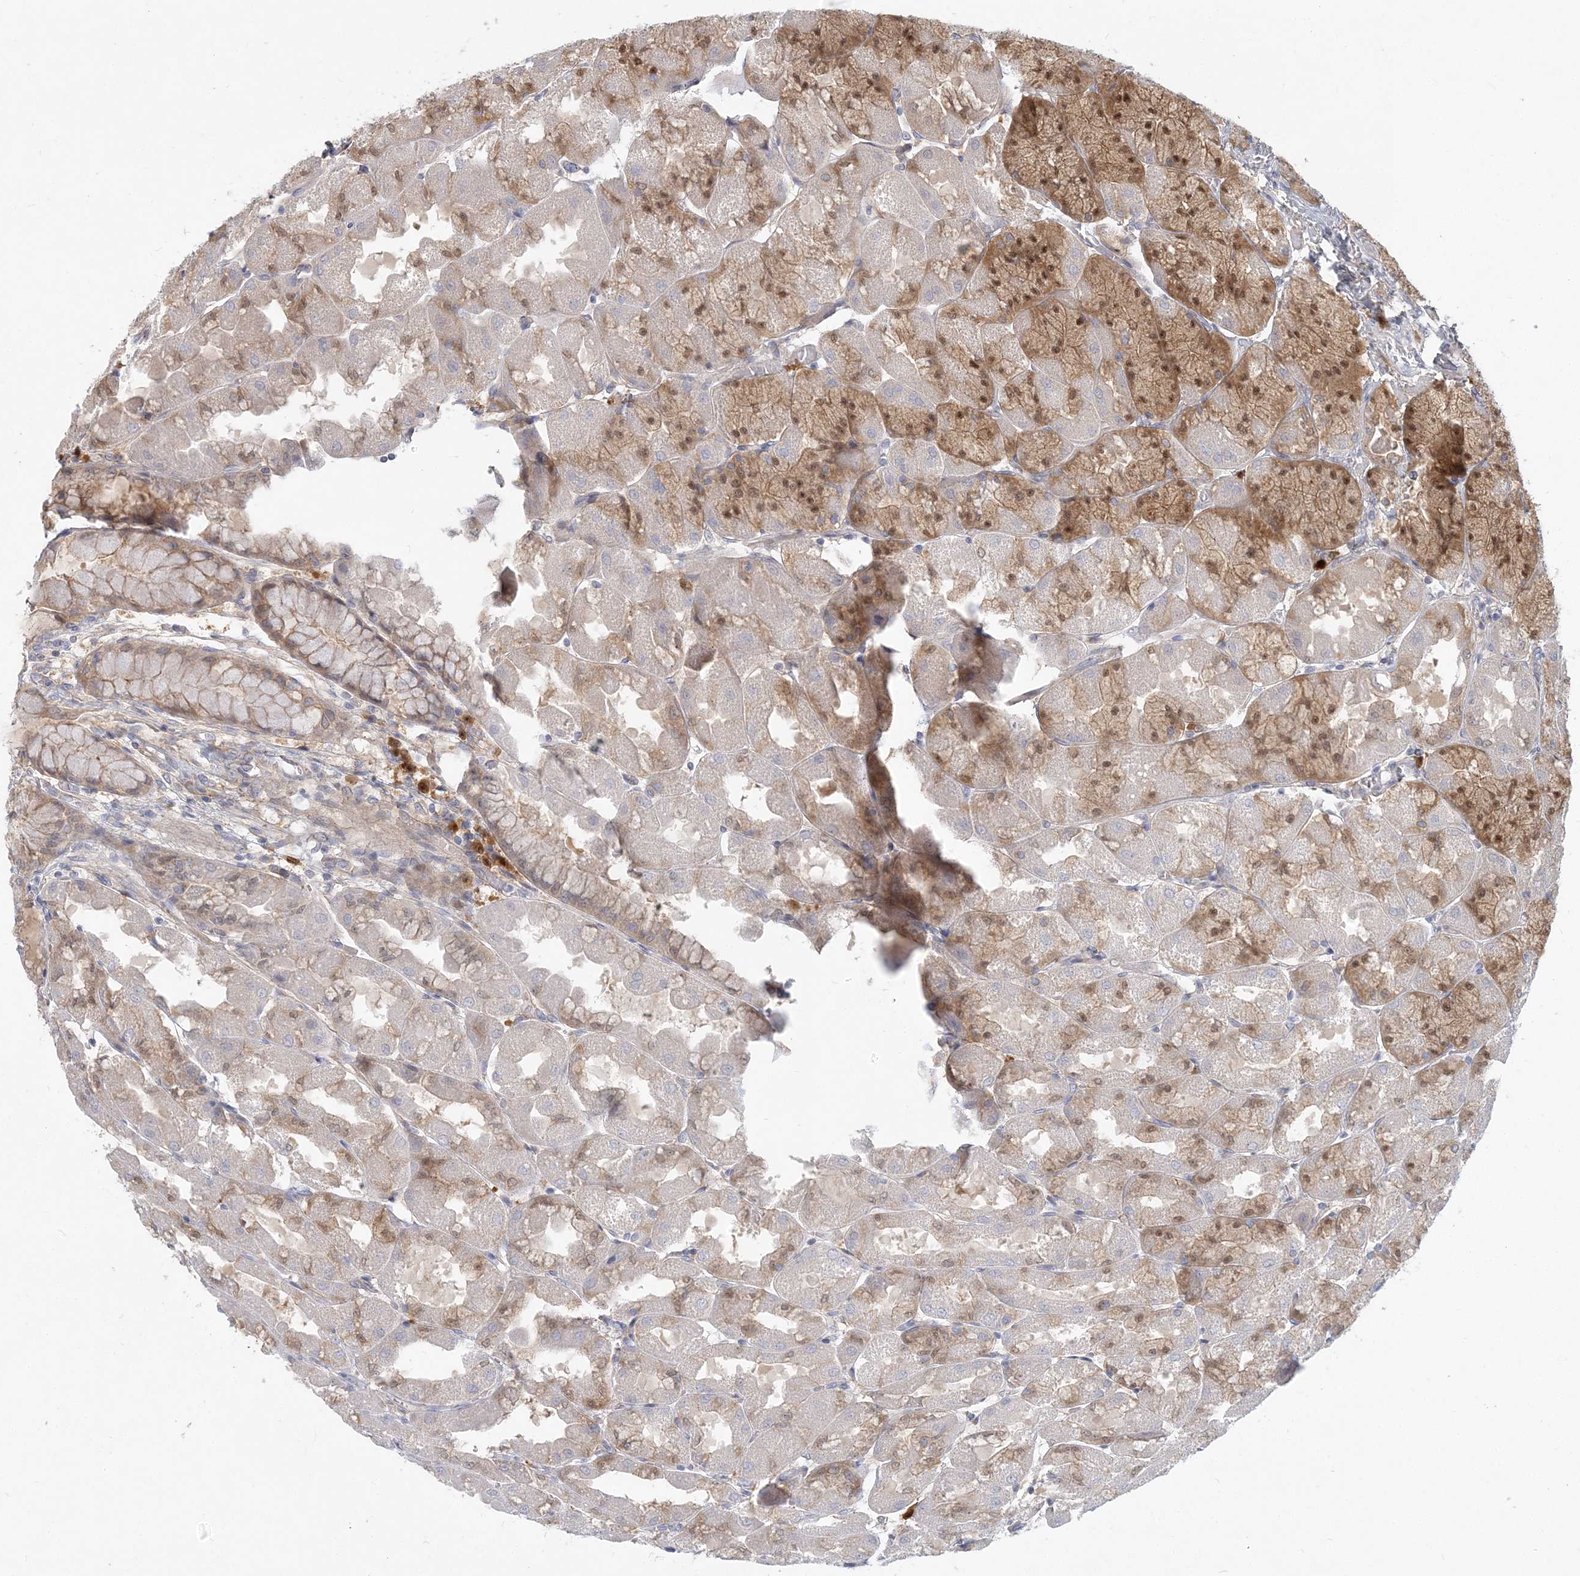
{"staining": {"intensity": "moderate", "quantity": "25%-75%", "location": "cytoplasmic/membranous"}, "tissue": "stomach", "cell_type": "Glandular cells", "image_type": "normal", "snomed": [{"axis": "morphology", "description": "Normal tissue, NOS"}, {"axis": "topography", "description": "Stomach"}], "caption": "Immunohistochemical staining of unremarkable stomach reveals moderate cytoplasmic/membranous protein expression in approximately 25%-75% of glandular cells.", "gene": "GMPPA", "patient": {"sex": "female", "age": 61}}